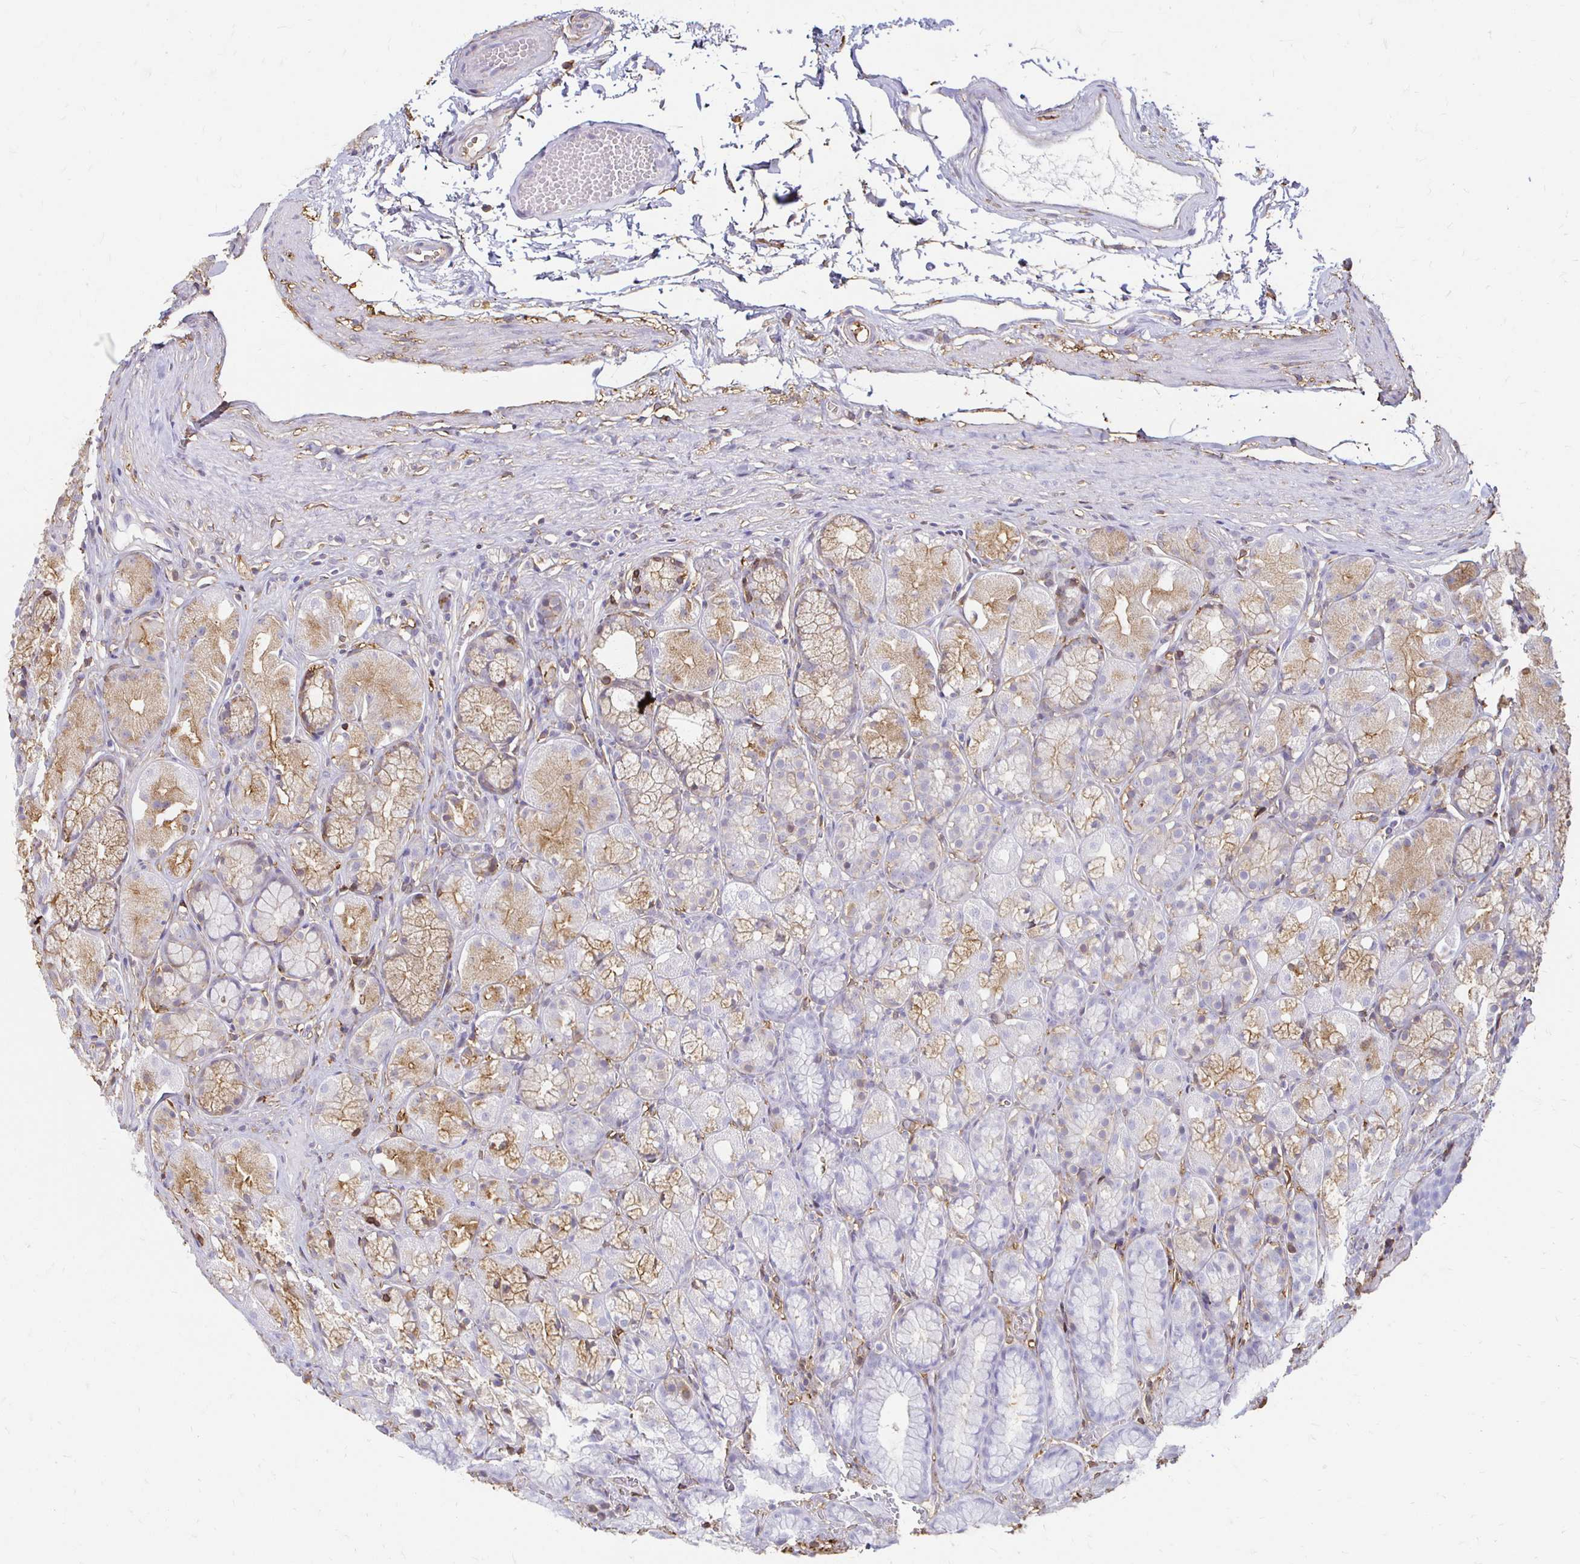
{"staining": {"intensity": "weak", "quantity": "25%-75%", "location": "cytoplasmic/membranous"}, "tissue": "stomach", "cell_type": "Glandular cells", "image_type": "normal", "snomed": [{"axis": "morphology", "description": "Normal tissue, NOS"}, {"axis": "topography", "description": "Stomach"}], "caption": "Immunohistochemistry (IHC) (DAB) staining of unremarkable human stomach shows weak cytoplasmic/membranous protein expression in about 25%-75% of glandular cells.", "gene": "TAS1R3", "patient": {"sex": "male", "age": 70}}